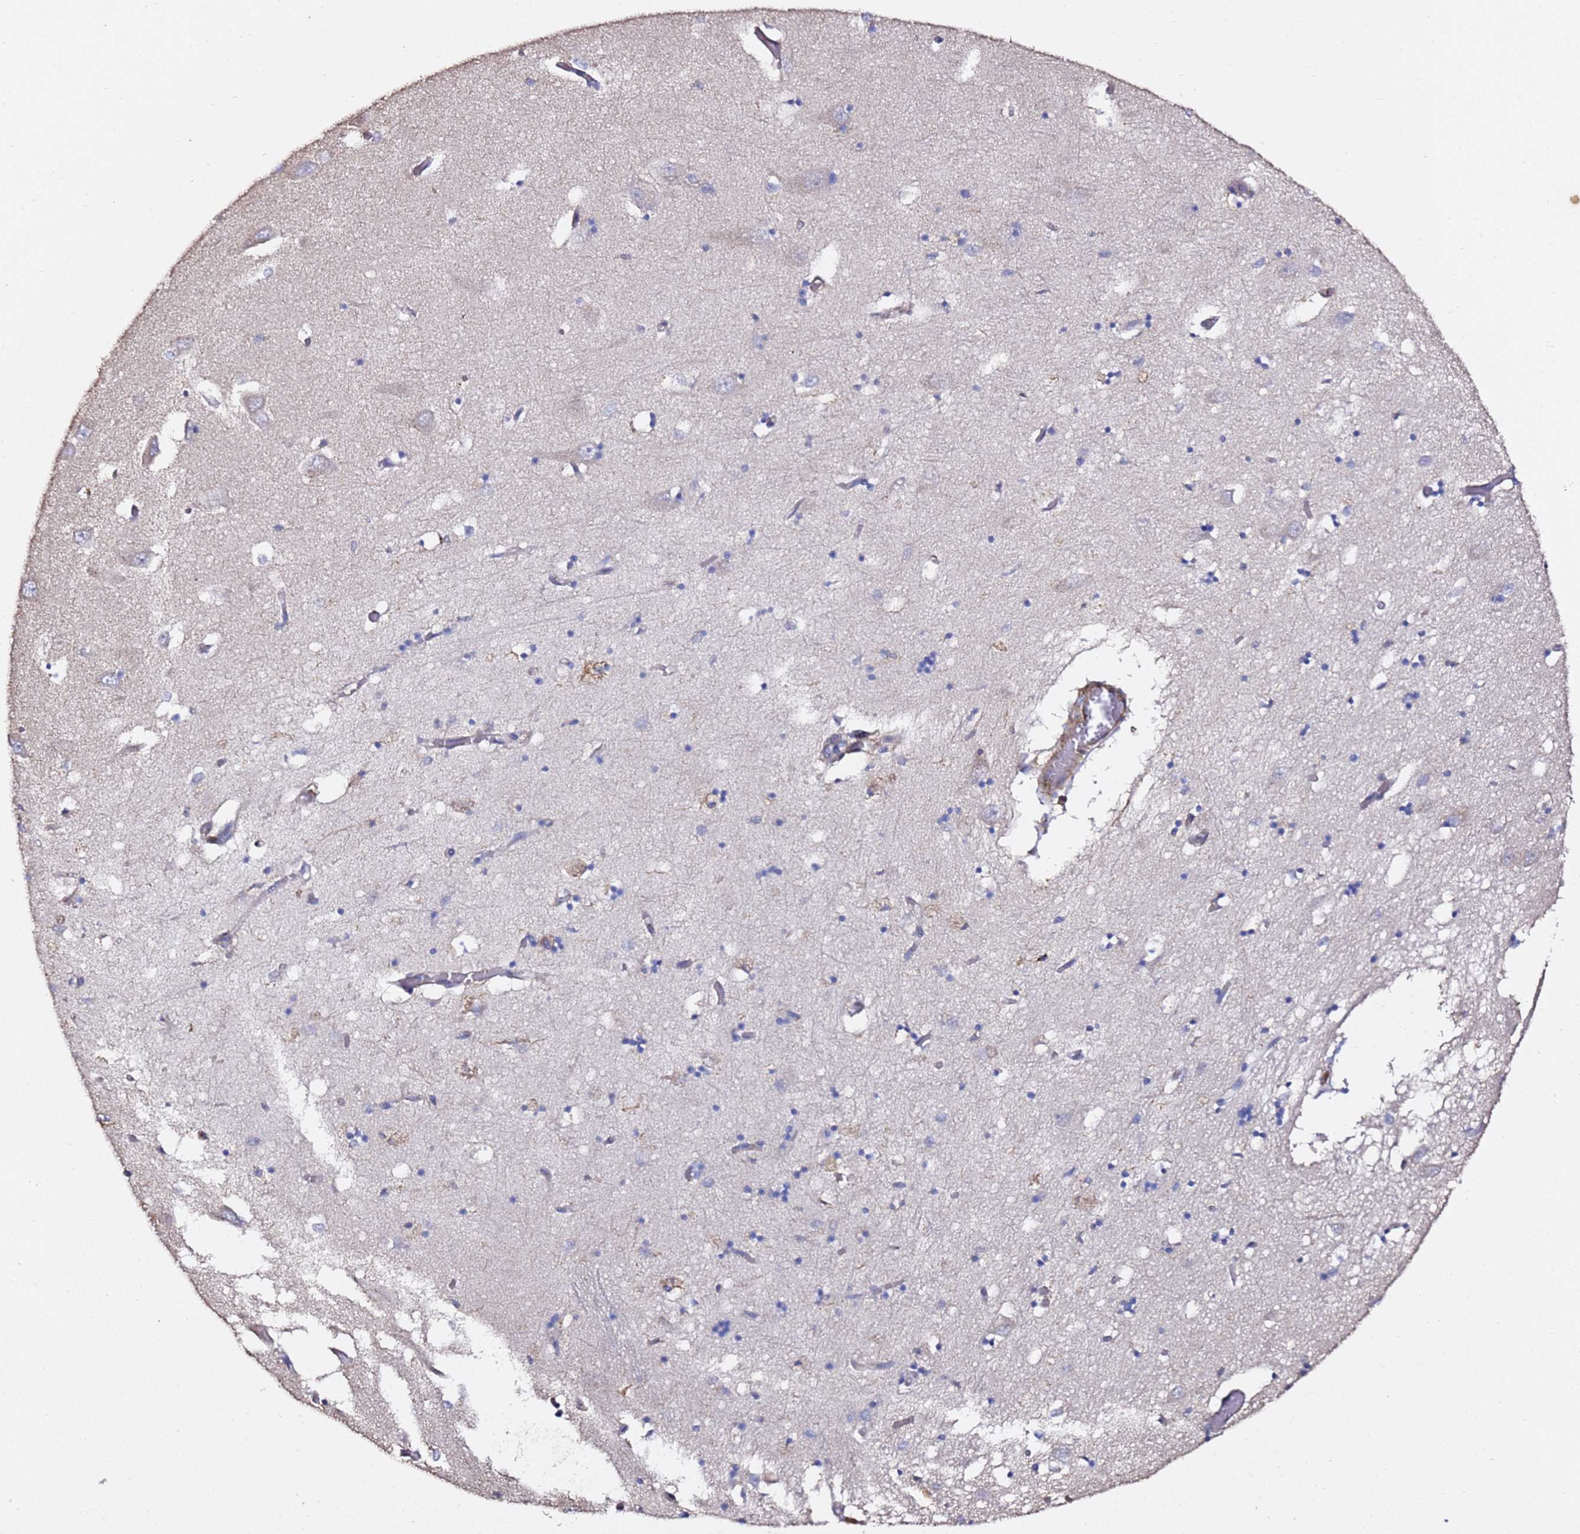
{"staining": {"intensity": "negative", "quantity": "none", "location": "none"}, "tissue": "hippocampus", "cell_type": "Glial cells", "image_type": "normal", "snomed": [{"axis": "morphology", "description": "Normal tissue, NOS"}, {"axis": "topography", "description": "Hippocampus"}], "caption": "Unremarkable hippocampus was stained to show a protein in brown. There is no significant positivity in glial cells. (Immunohistochemistry, brightfield microscopy, high magnification).", "gene": "ZFP36L2", "patient": {"sex": "male", "age": 70}}